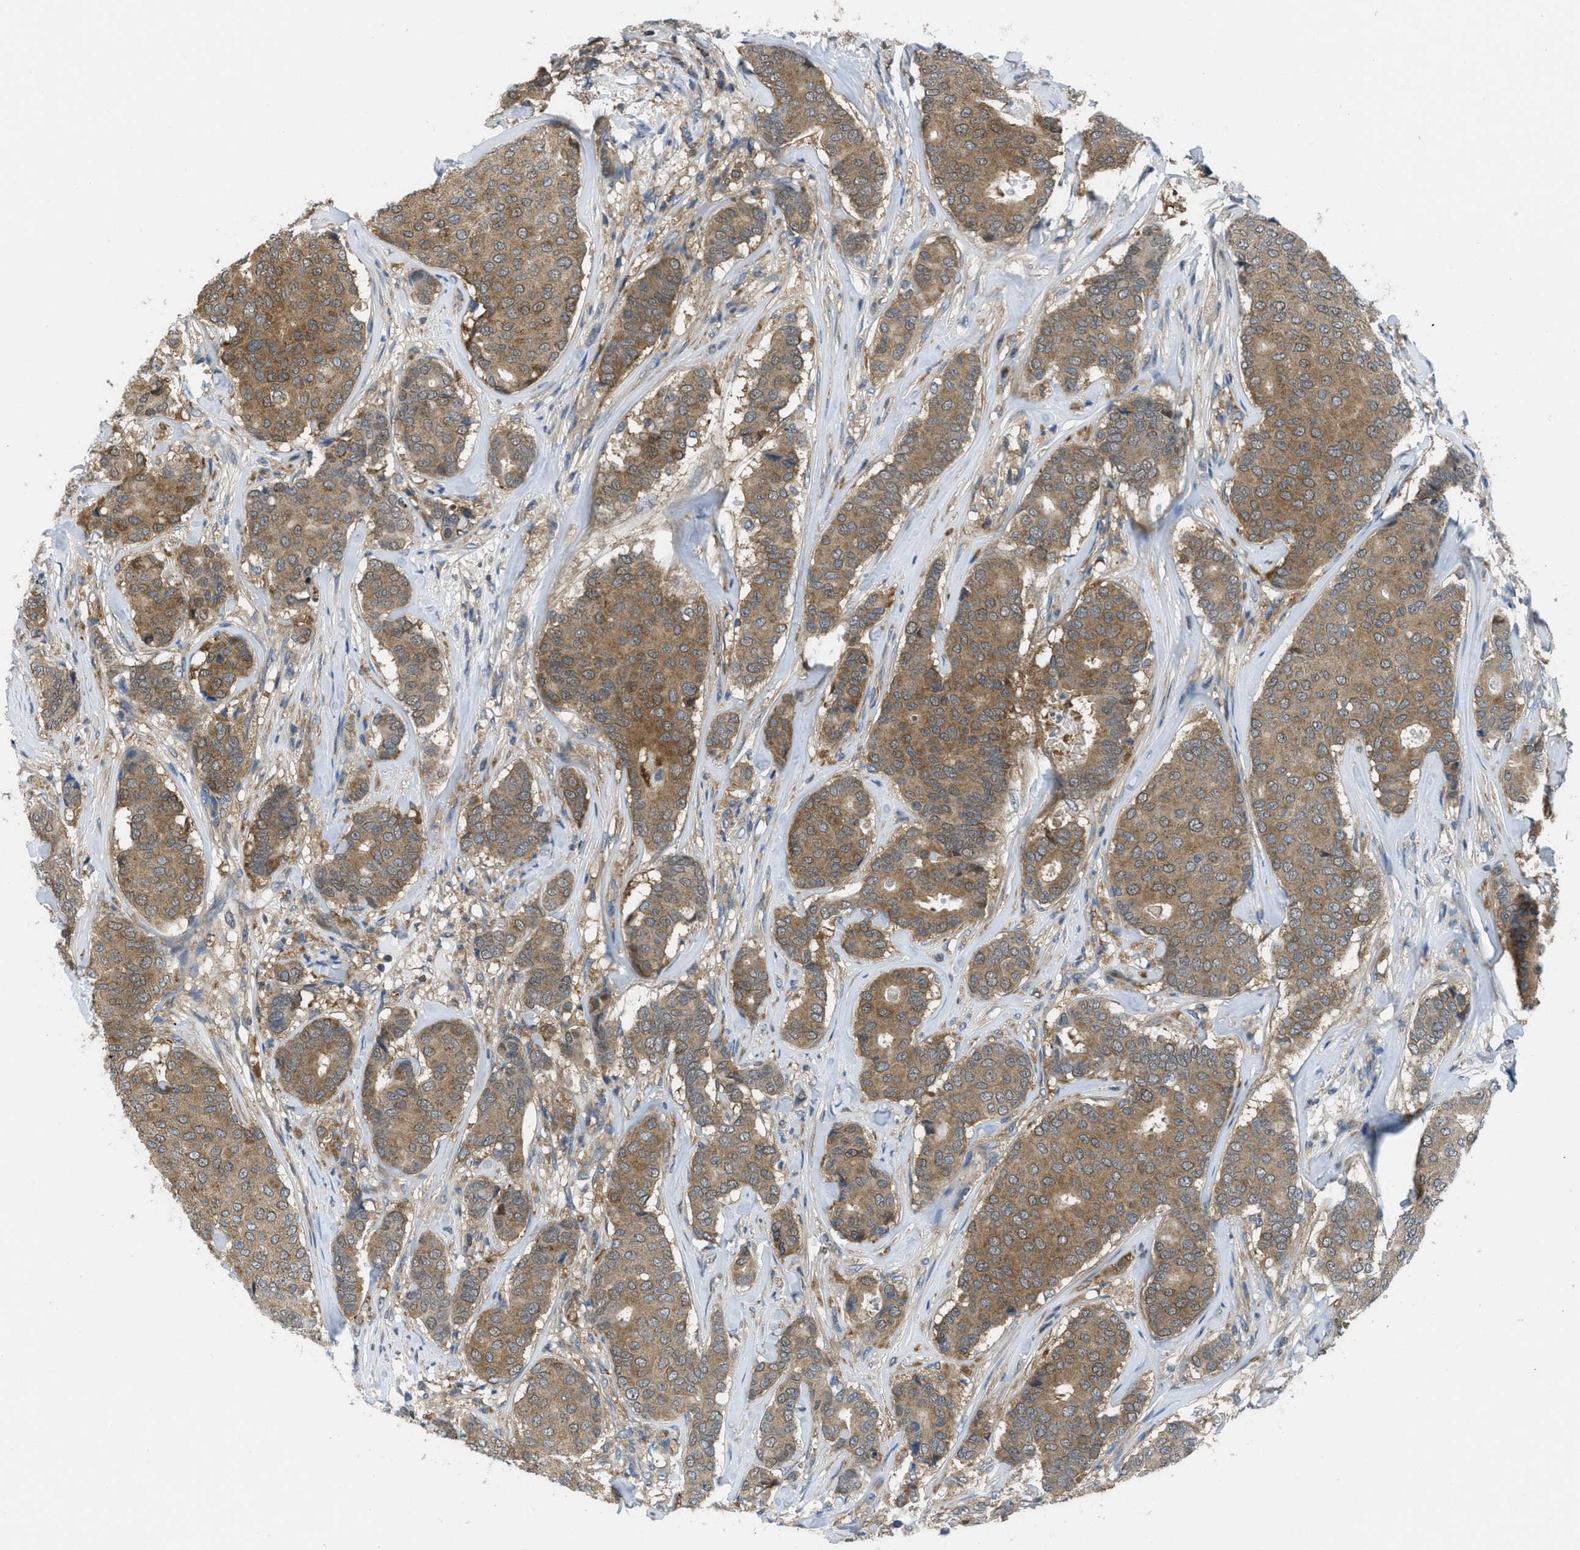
{"staining": {"intensity": "moderate", "quantity": ">75%", "location": "cytoplasmic/membranous"}, "tissue": "breast cancer", "cell_type": "Tumor cells", "image_type": "cancer", "snomed": [{"axis": "morphology", "description": "Duct carcinoma"}, {"axis": "topography", "description": "Breast"}], "caption": "Brown immunohistochemical staining in breast intraductal carcinoma shows moderate cytoplasmic/membranous positivity in approximately >75% of tumor cells.", "gene": "PIP5K1C", "patient": {"sex": "female", "age": 75}}